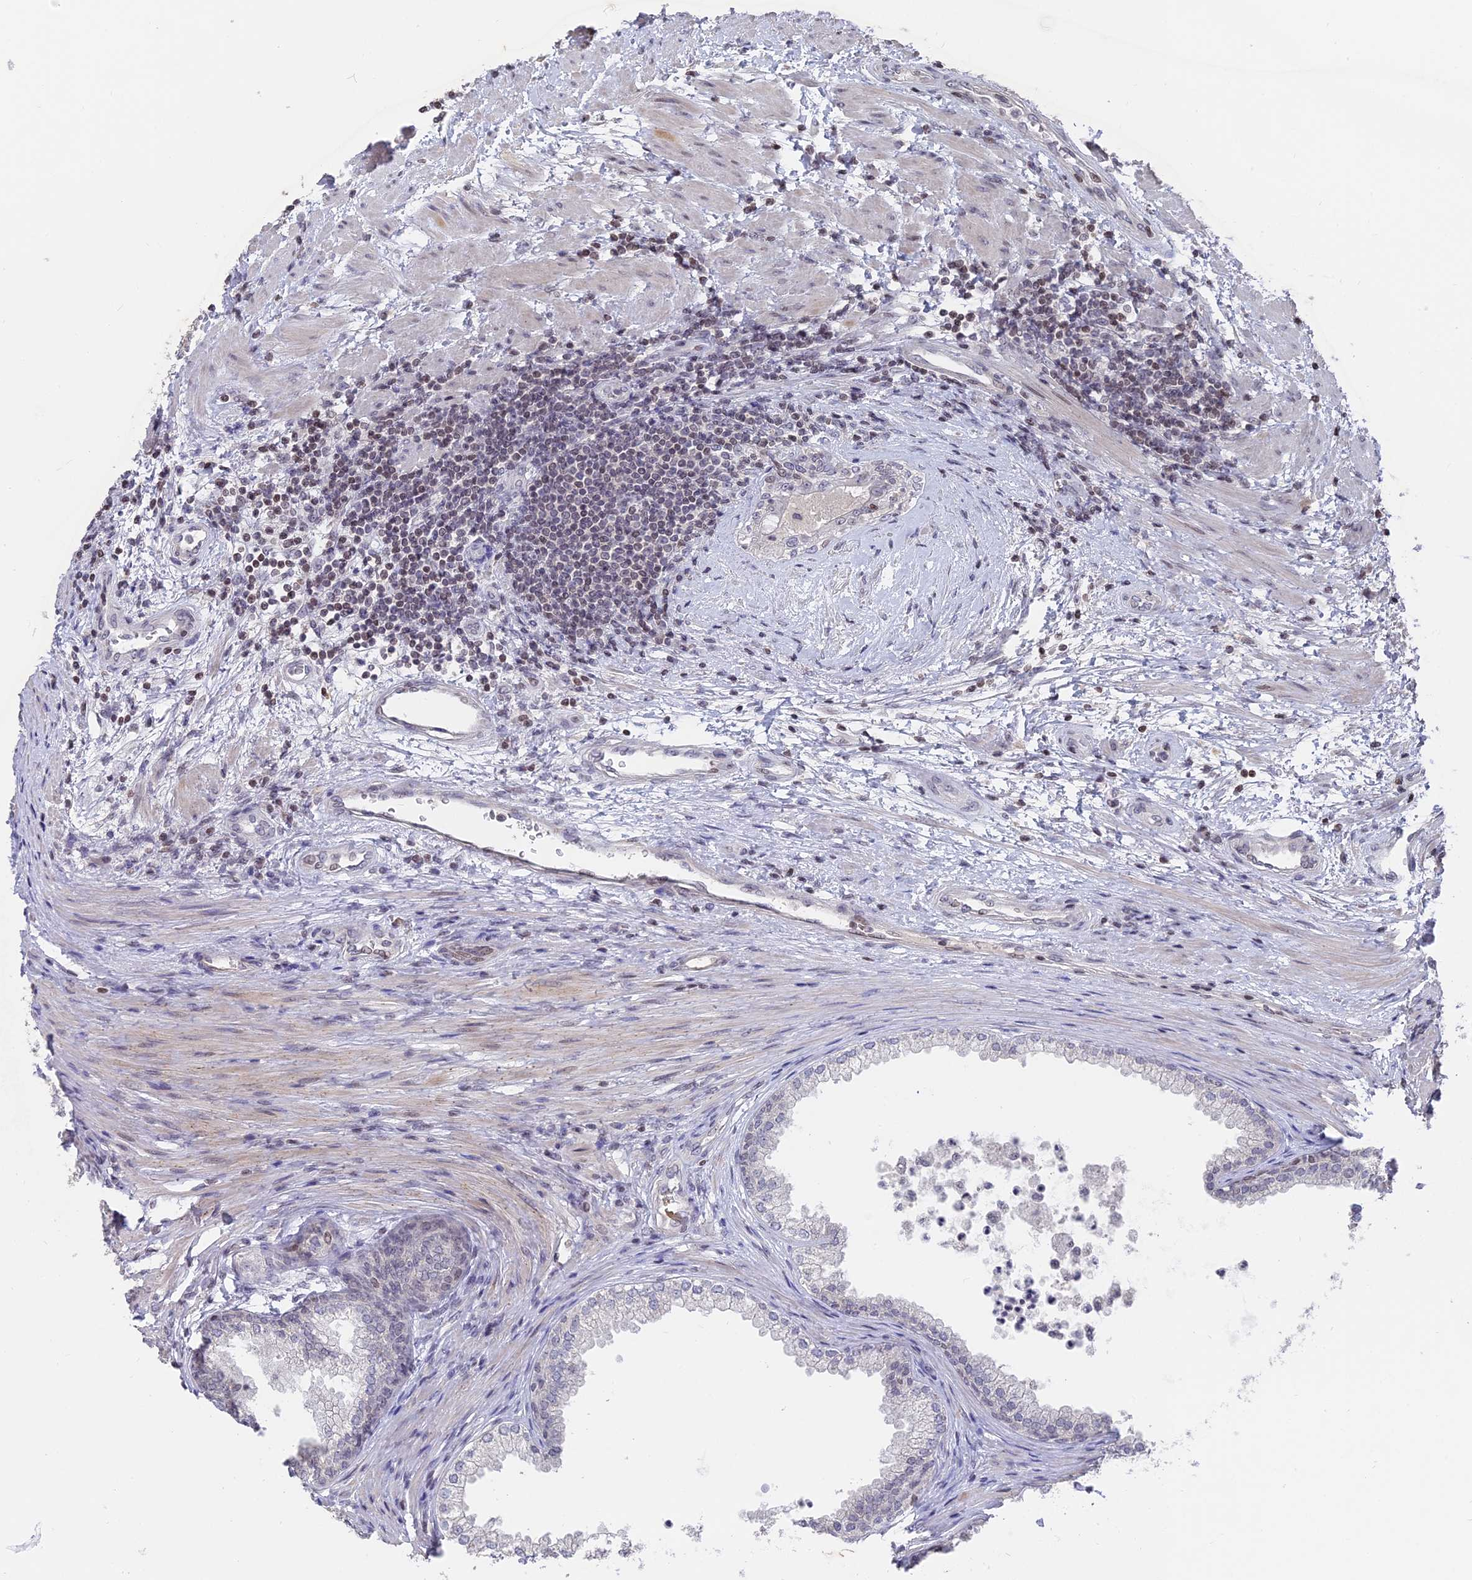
{"staining": {"intensity": "weak", "quantity": "<25%", "location": "nuclear"}, "tissue": "prostate", "cell_type": "Glandular cells", "image_type": "normal", "snomed": [{"axis": "morphology", "description": "Normal tissue, NOS"}, {"axis": "topography", "description": "Prostate"}], "caption": "A photomicrograph of human prostate is negative for staining in glandular cells.", "gene": "NR1H3", "patient": {"sex": "male", "age": 76}}